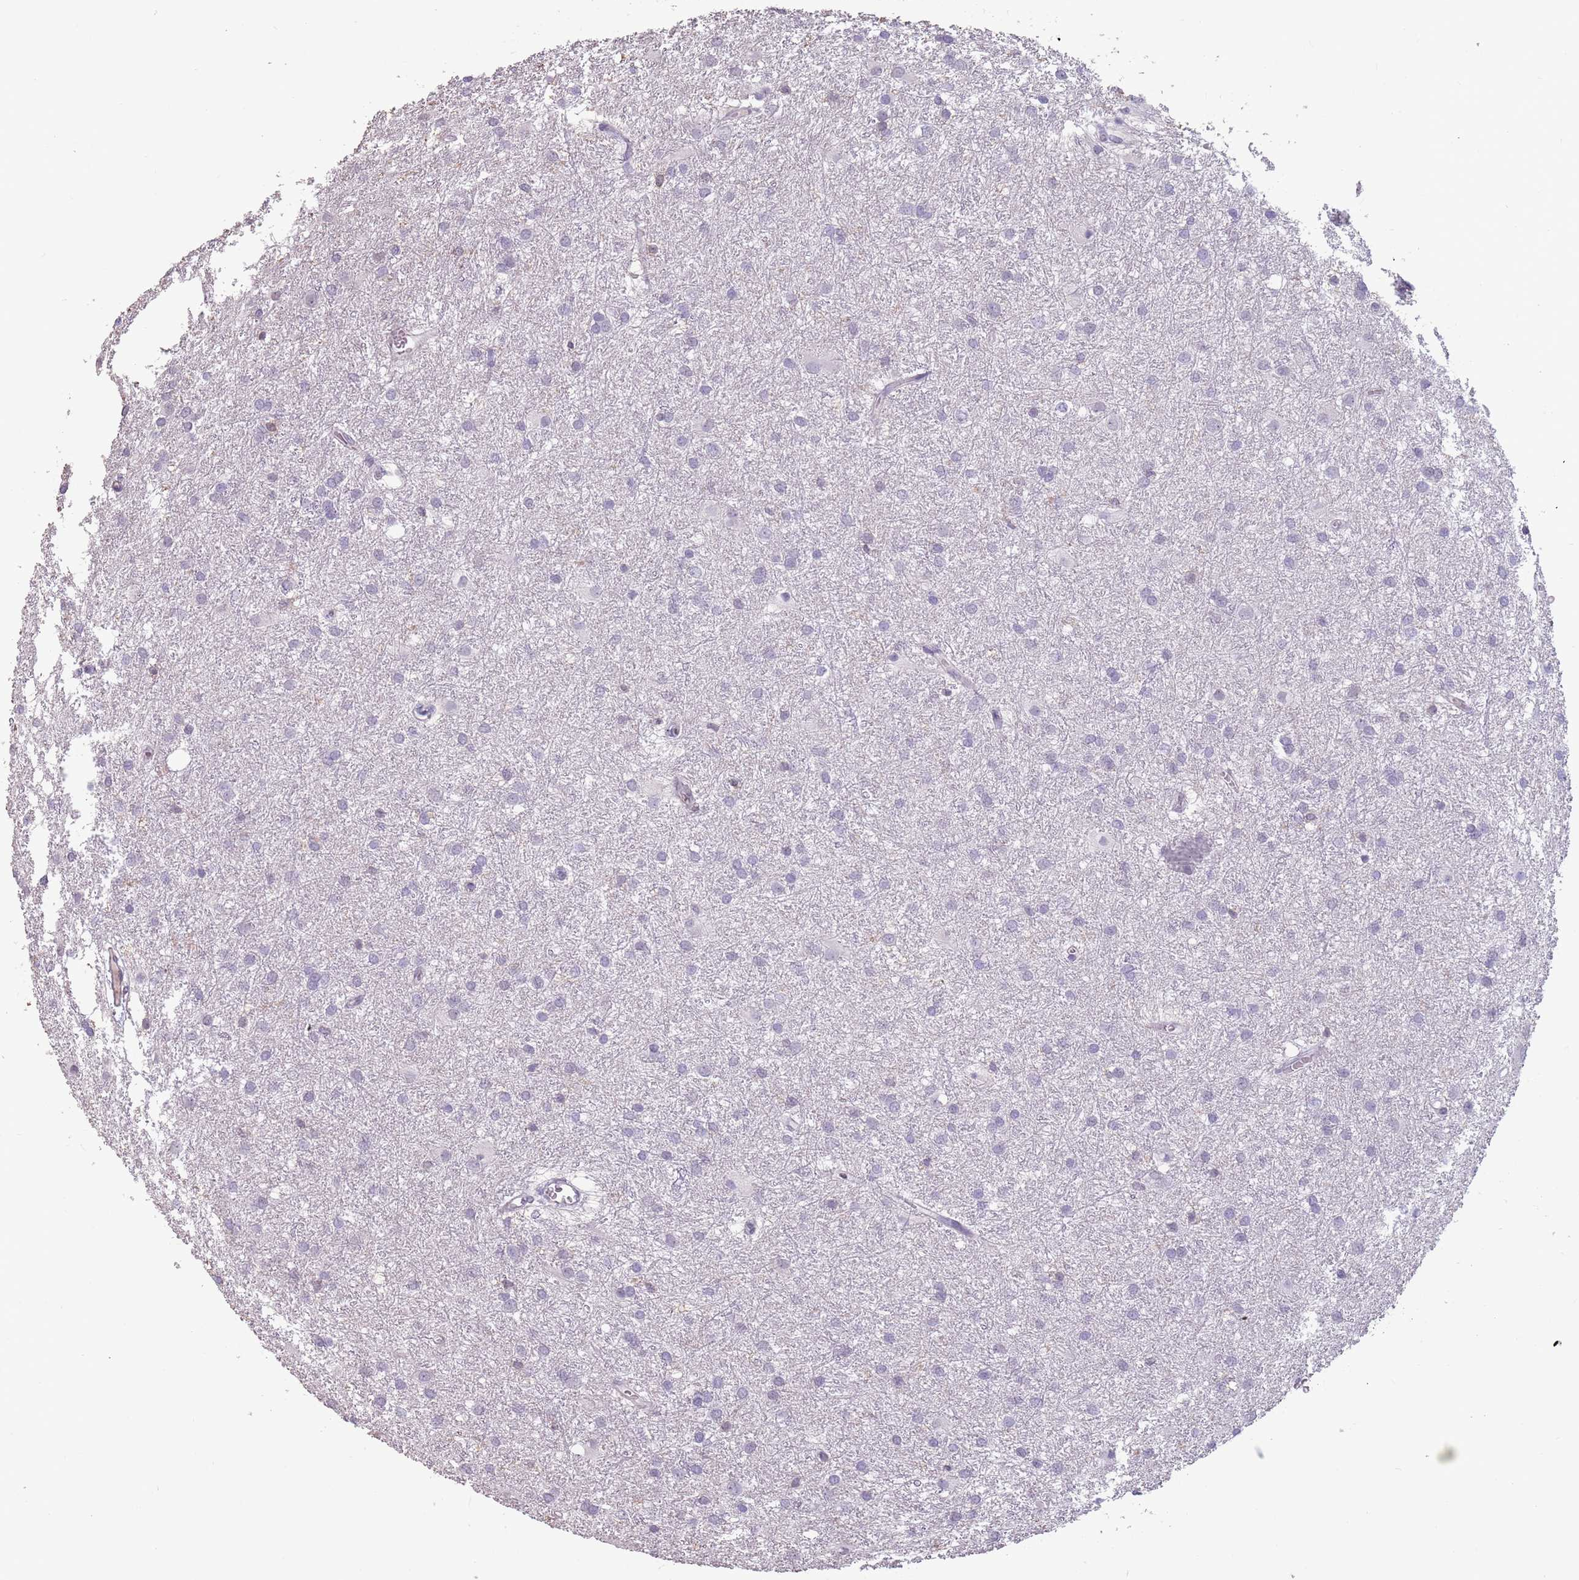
{"staining": {"intensity": "negative", "quantity": "none", "location": "none"}, "tissue": "glioma", "cell_type": "Tumor cells", "image_type": "cancer", "snomed": [{"axis": "morphology", "description": "Glioma, malignant, High grade"}, {"axis": "topography", "description": "Brain"}], "caption": "Histopathology image shows no protein staining in tumor cells of malignant glioma (high-grade) tissue.", "gene": "SUN5", "patient": {"sex": "female", "age": 50}}